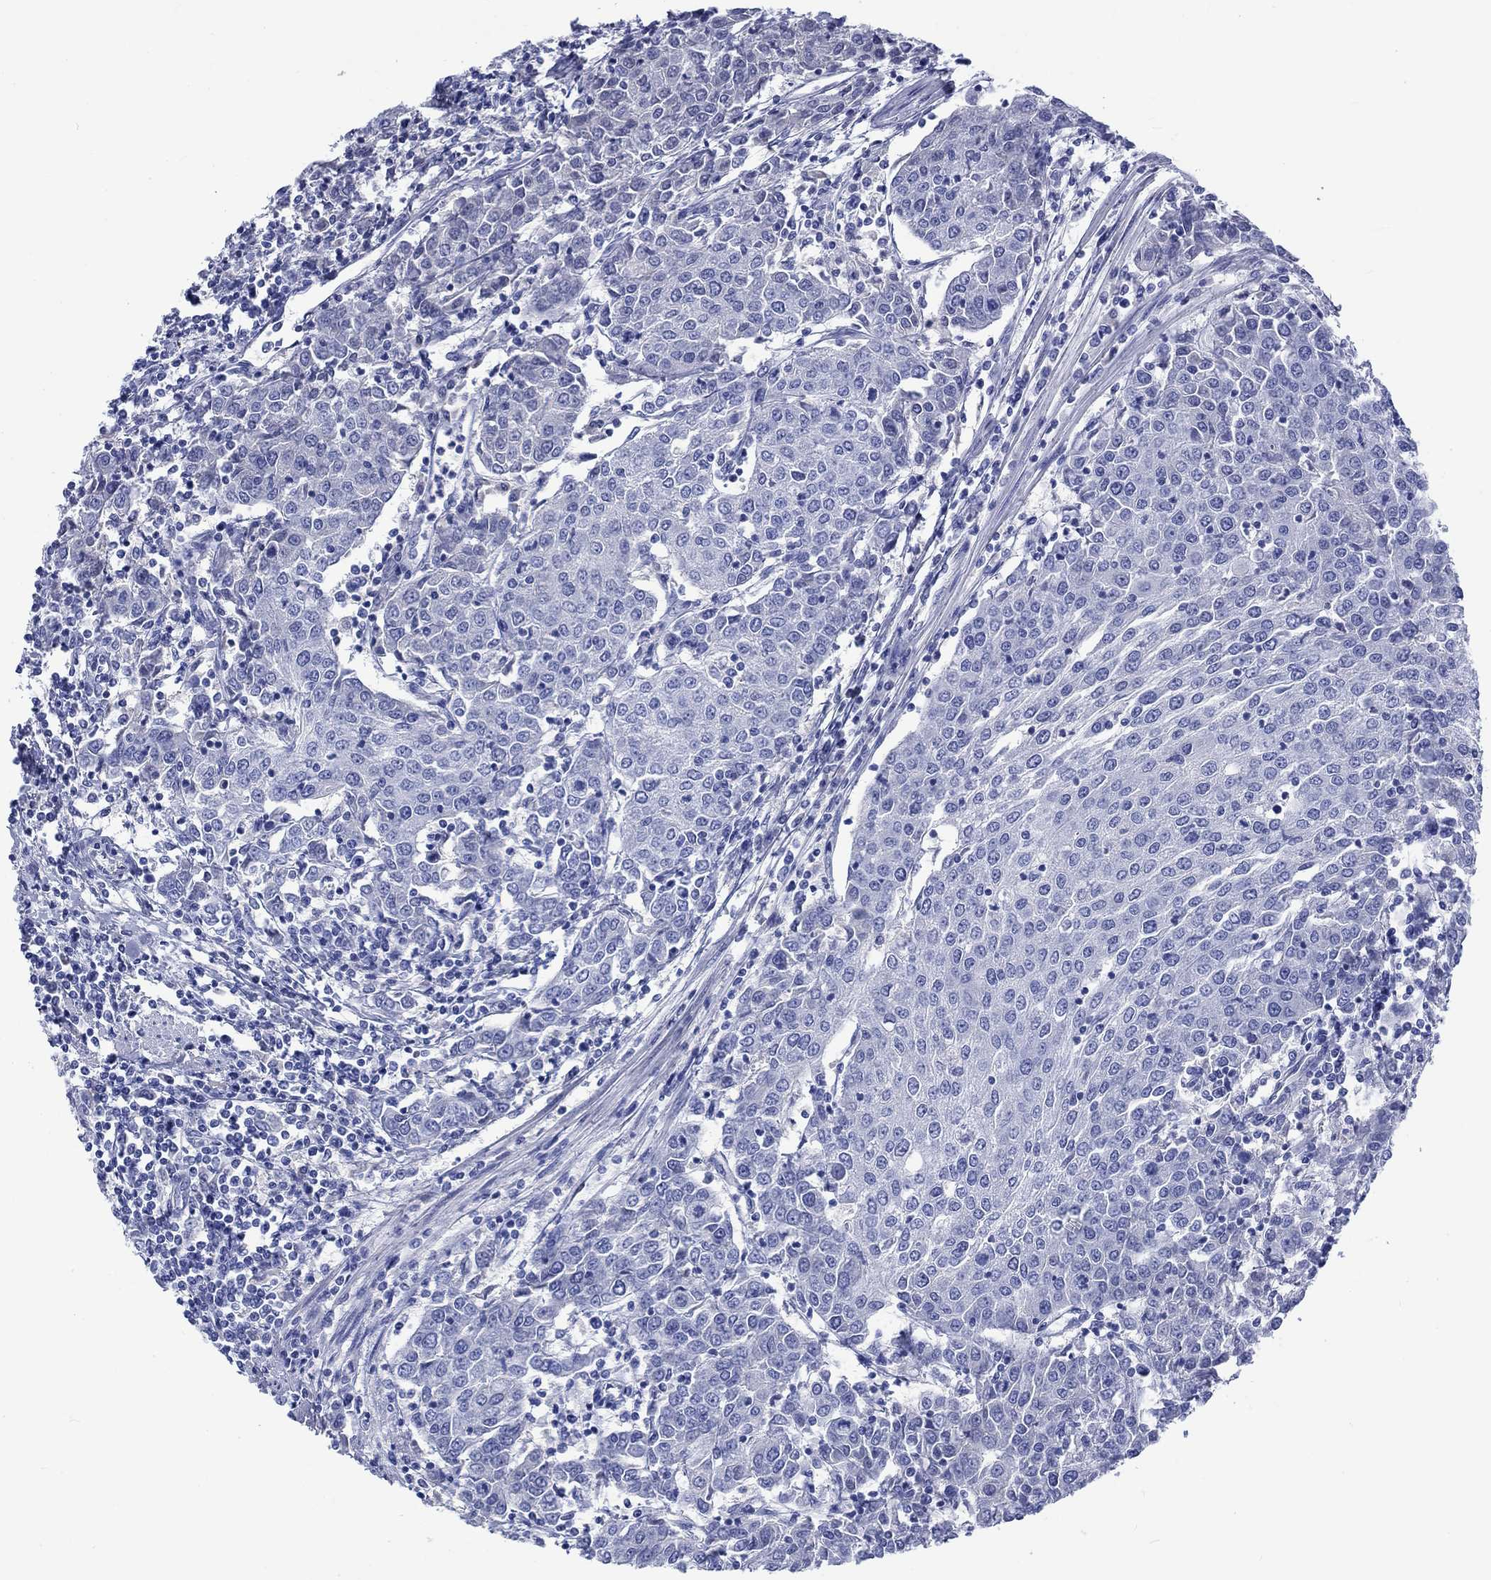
{"staining": {"intensity": "negative", "quantity": "none", "location": "none"}, "tissue": "urothelial cancer", "cell_type": "Tumor cells", "image_type": "cancer", "snomed": [{"axis": "morphology", "description": "Urothelial carcinoma, High grade"}, {"axis": "topography", "description": "Urinary bladder"}], "caption": "Urothelial carcinoma (high-grade) was stained to show a protein in brown. There is no significant positivity in tumor cells. (DAB (3,3'-diaminobenzidine) immunohistochemistry, high magnification).", "gene": "CACNG3", "patient": {"sex": "female", "age": 85}}